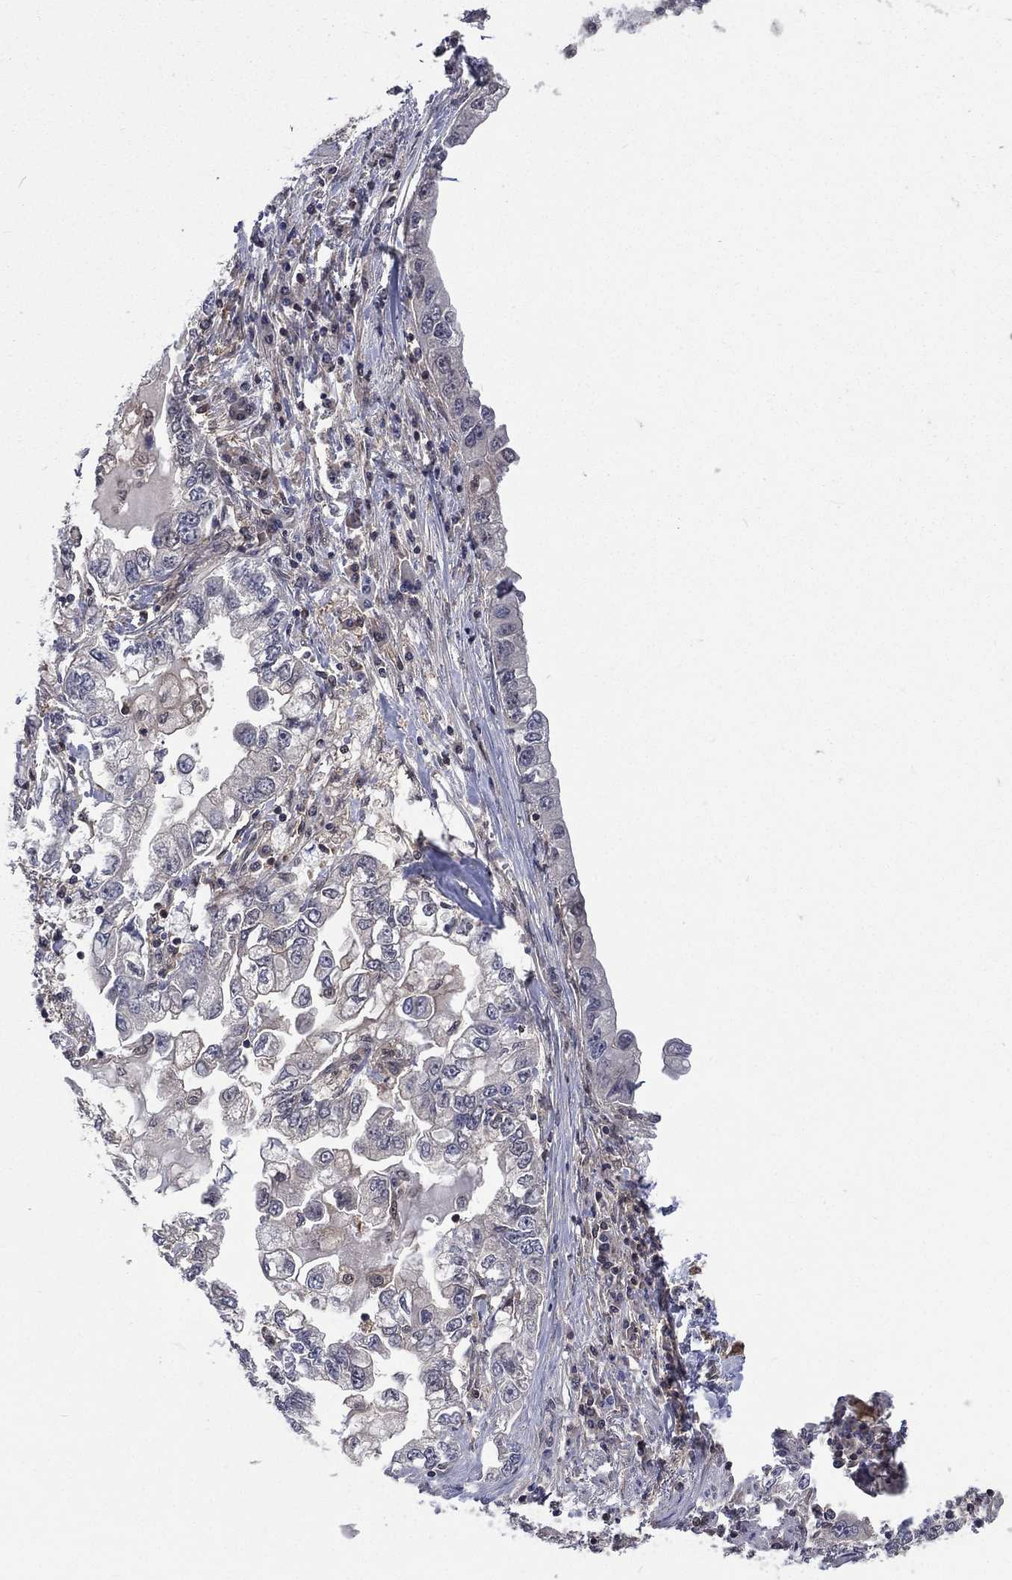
{"staining": {"intensity": "negative", "quantity": "none", "location": "none"}, "tissue": "stomach cancer", "cell_type": "Tumor cells", "image_type": "cancer", "snomed": [{"axis": "morphology", "description": "Adenocarcinoma, NOS"}, {"axis": "topography", "description": "Stomach, lower"}], "caption": "Immunohistochemistry of stomach cancer displays no staining in tumor cells.", "gene": "MTAP", "patient": {"sex": "female", "age": 93}}